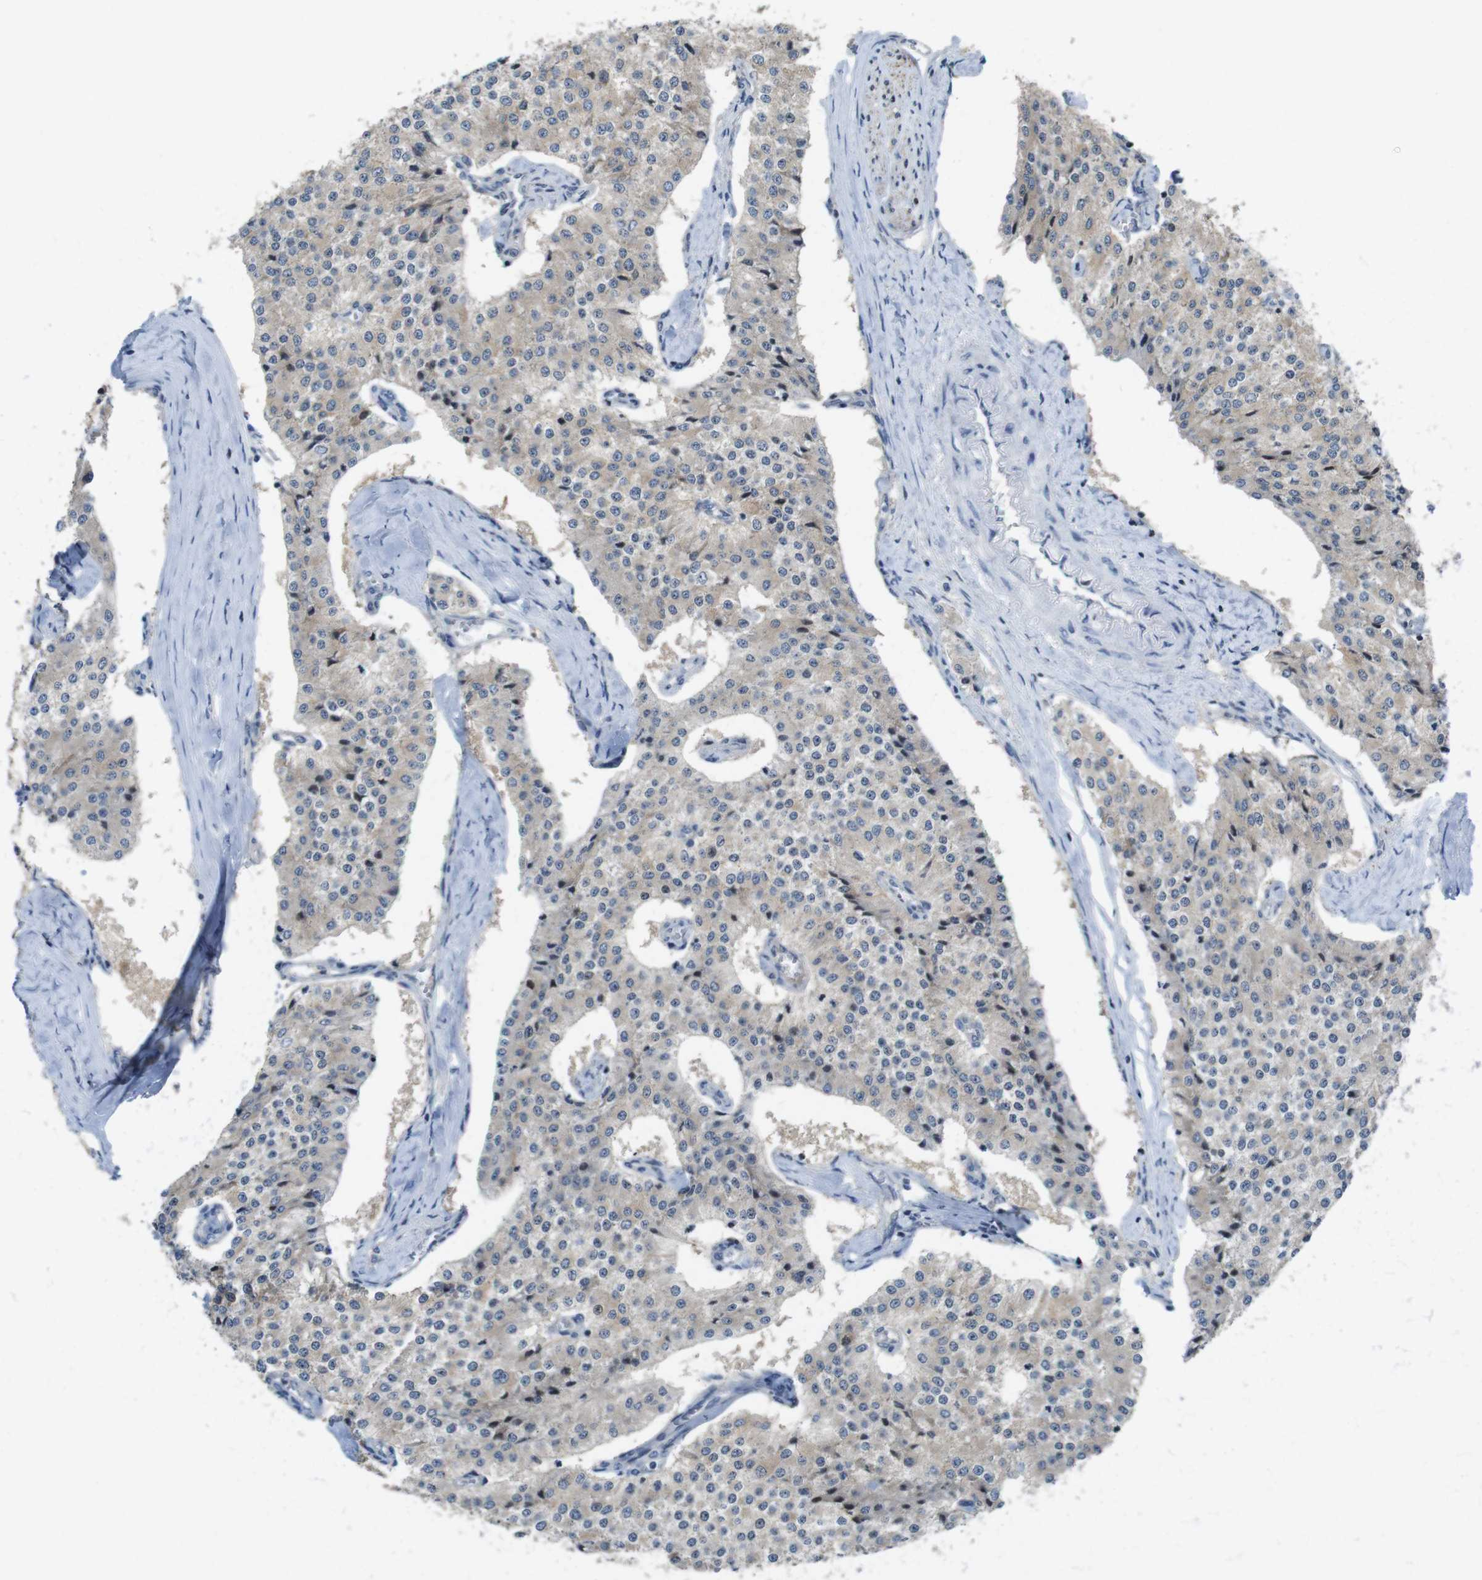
{"staining": {"intensity": "weak", "quantity": "<25%", "location": "cytoplasmic/membranous"}, "tissue": "carcinoid", "cell_type": "Tumor cells", "image_type": "cancer", "snomed": [{"axis": "morphology", "description": "Carcinoid, malignant, NOS"}, {"axis": "topography", "description": "Colon"}], "caption": "This is an IHC photomicrograph of human carcinoid. There is no positivity in tumor cells.", "gene": "PCDH10", "patient": {"sex": "female", "age": 52}}